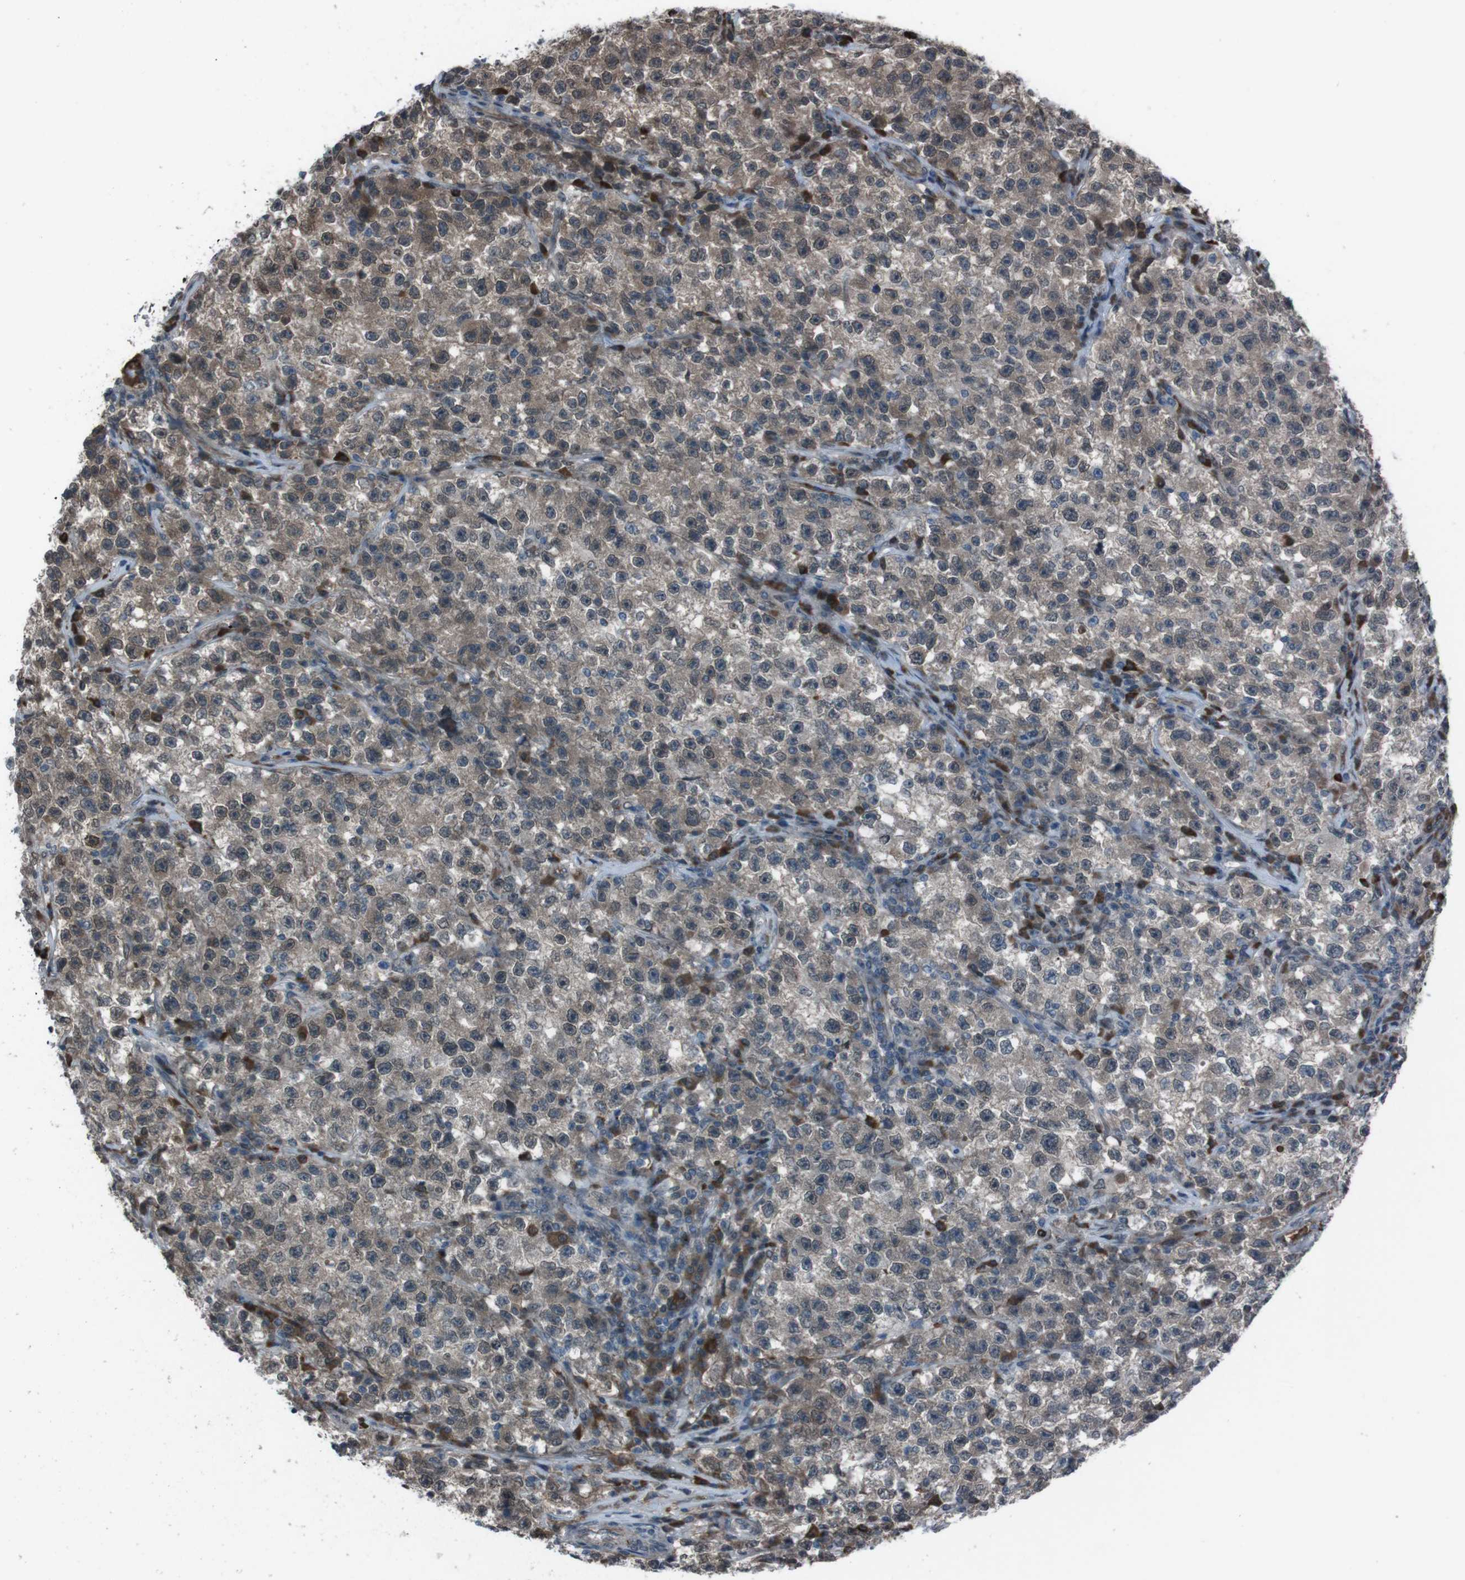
{"staining": {"intensity": "weak", "quantity": ">75%", "location": "cytoplasmic/membranous"}, "tissue": "testis cancer", "cell_type": "Tumor cells", "image_type": "cancer", "snomed": [{"axis": "morphology", "description": "Seminoma, NOS"}, {"axis": "topography", "description": "Testis"}], "caption": "Immunohistochemical staining of human seminoma (testis) exhibits low levels of weak cytoplasmic/membranous protein positivity in about >75% of tumor cells.", "gene": "SS18L1", "patient": {"sex": "male", "age": 22}}